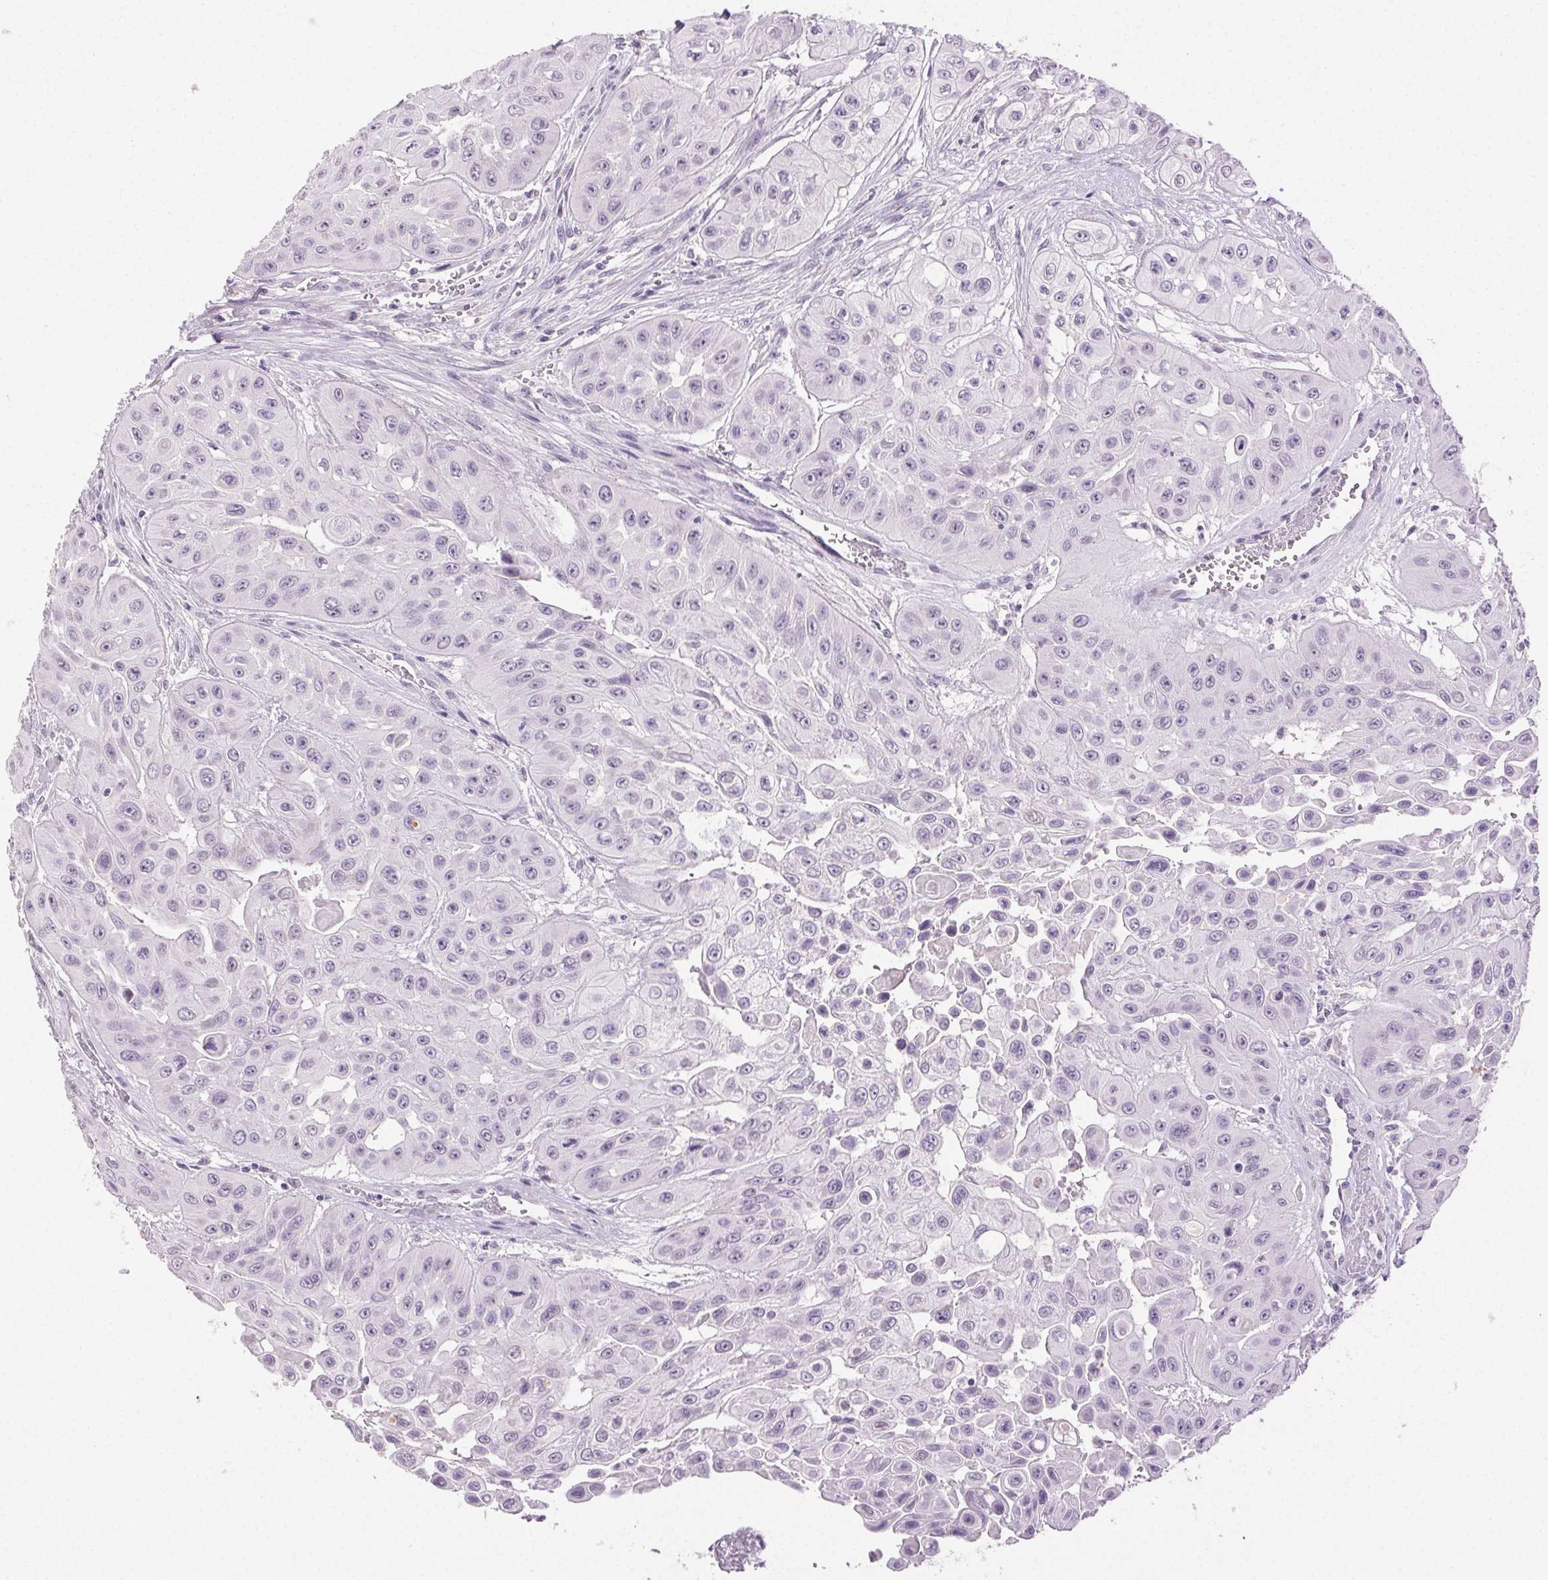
{"staining": {"intensity": "negative", "quantity": "none", "location": "none"}, "tissue": "head and neck cancer", "cell_type": "Tumor cells", "image_type": "cancer", "snomed": [{"axis": "morphology", "description": "Adenocarcinoma, NOS"}, {"axis": "topography", "description": "Head-Neck"}], "caption": "DAB (3,3'-diaminobenzidine) immunohistochemical staining of human head and neck adenocarcinoma reveals no significant positivity in tumor cells.", "gene": "CLDN10", "patient": {"sex": "male", "age": 73}}